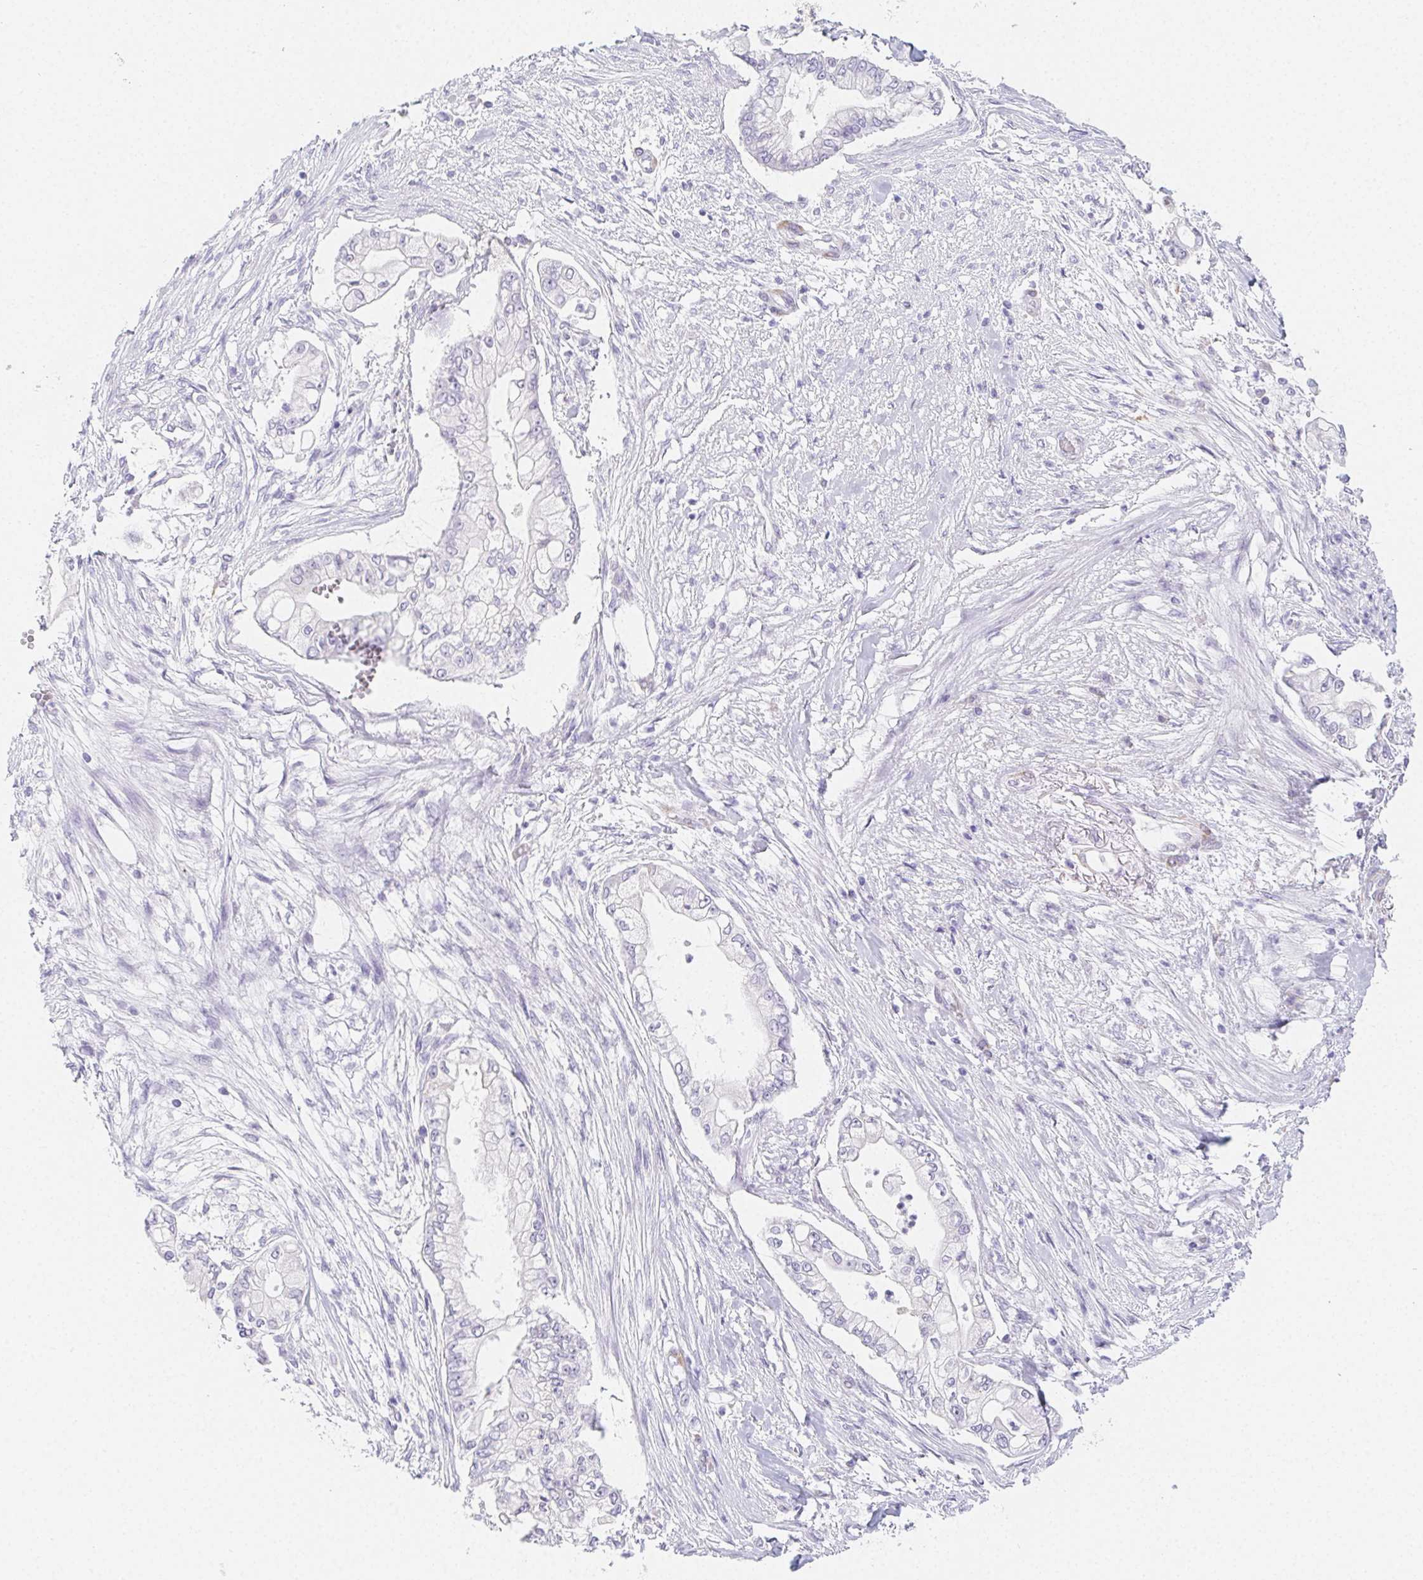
{"staining": {"intensity": "negative", "quantity": "none", "location": "none"}, "tissue": "pancreatic cancer", "cell_type": "Tumor cells", "image_type": "cancer", "snomed": [{"axis": "morphology", "description": "Adenocarcinoma, NOS"}, {"axis": "topography", "description": "Pancreas"}], "caption": "Image shows no significant protein positivity in tumor cells of pancreatic cancer (adenocarcinoma).", "gene": "HRC", "patient": {"sex": "female", "age": 69}}